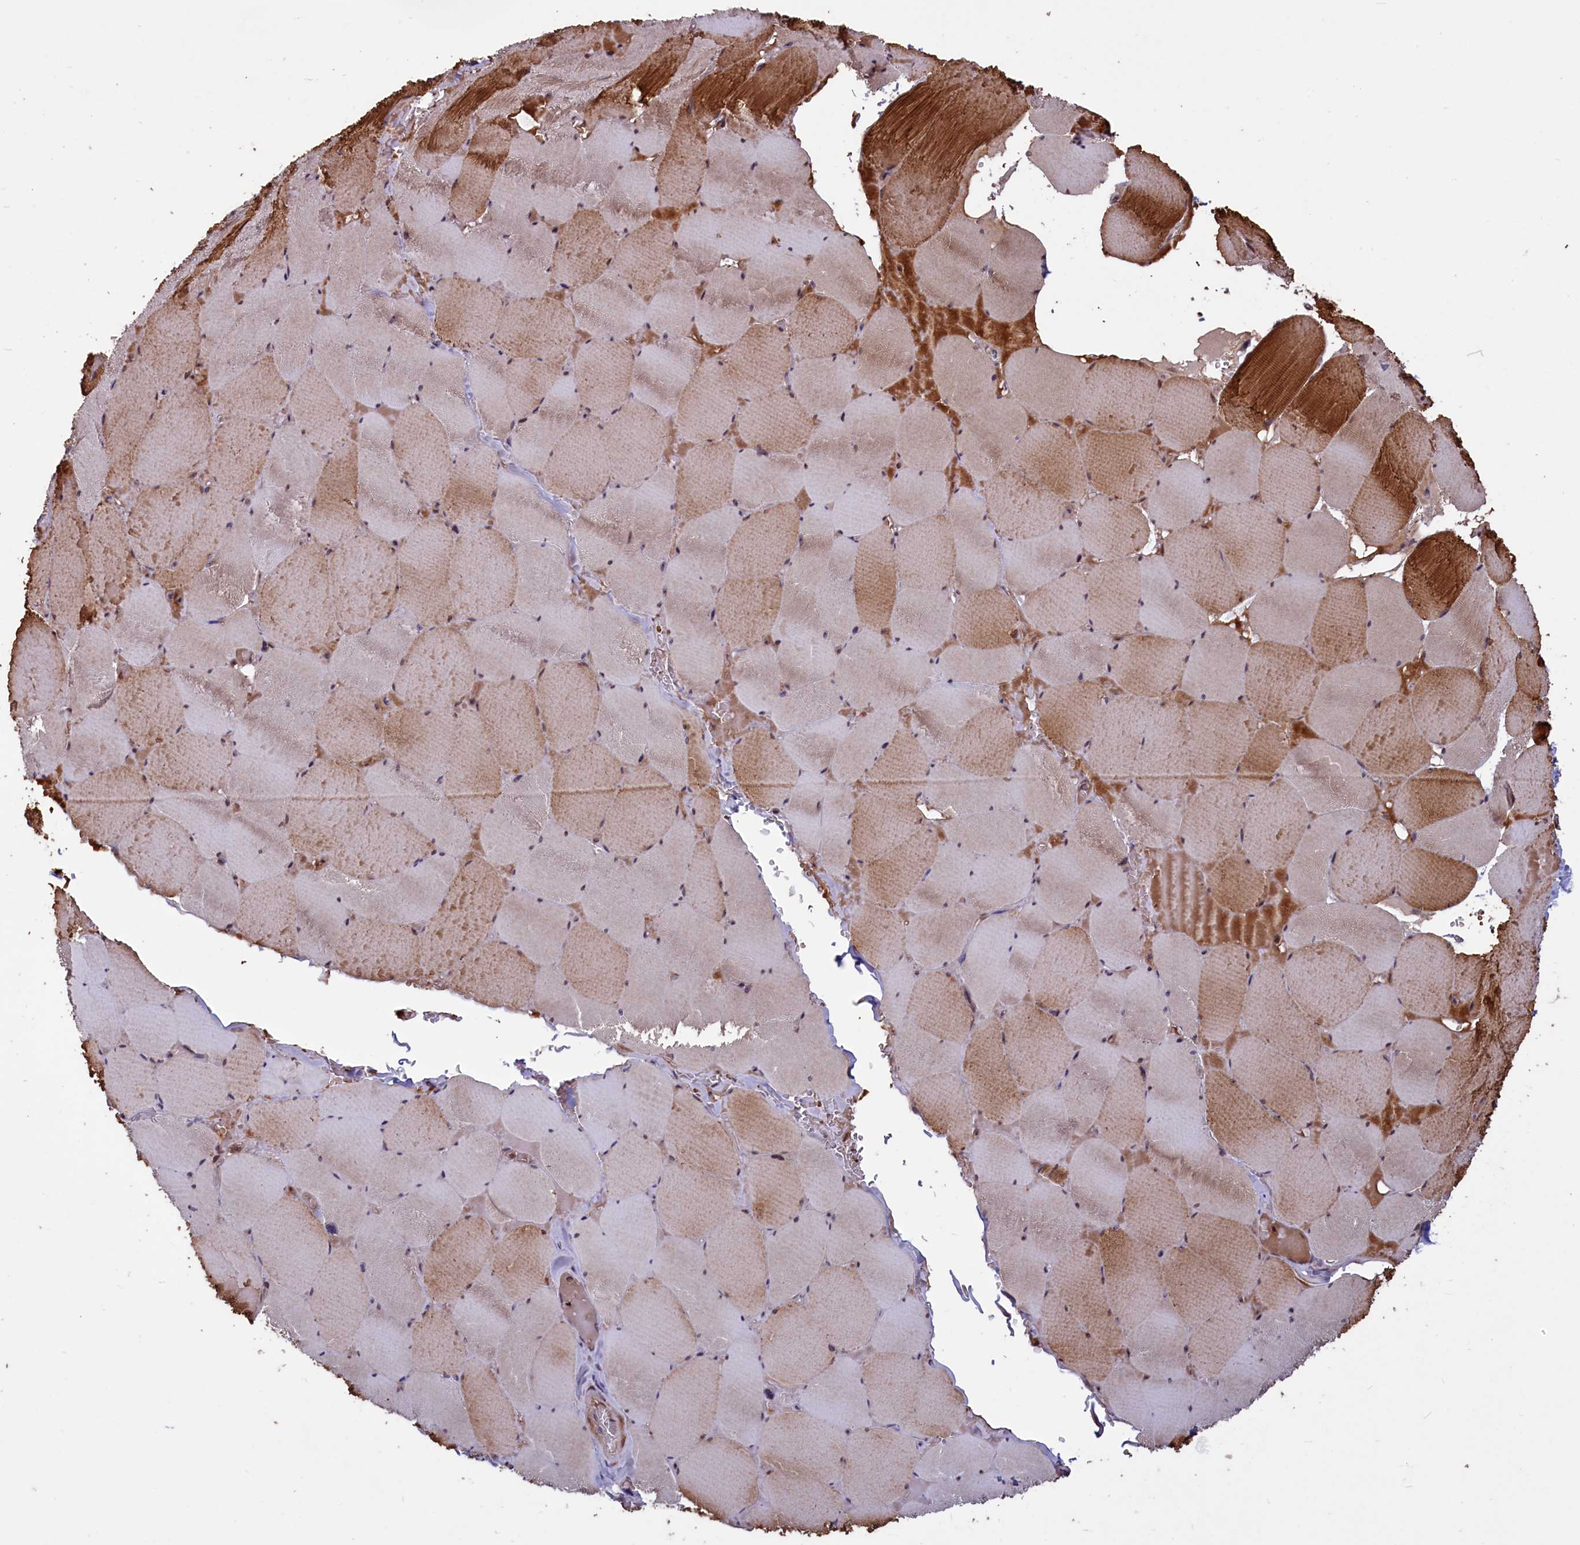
{"staining": {"intensity": "moderate", "quantity": "25%-75%", "location": "cytoplasmic/membranous"}, "tissue": "skeletal muscle", "cell_type": "Myocytes", "image_type": "normal", "snomed": [{"axis": "morphology", "description": "Normal tissue, NOS"}, {"axis": "topography", "description": "Skeletal muscle"}, {"axis": "topography", "description": "Head-Neck"}], "caption": "IHC of unremarkable skeletal muscle displays medium levels of moderate cytoplasmic/membranous expression in approximately 25%-75% of myocytes.", "gene": "SHFL", "patient": {"sex": "male", "age": 66}}